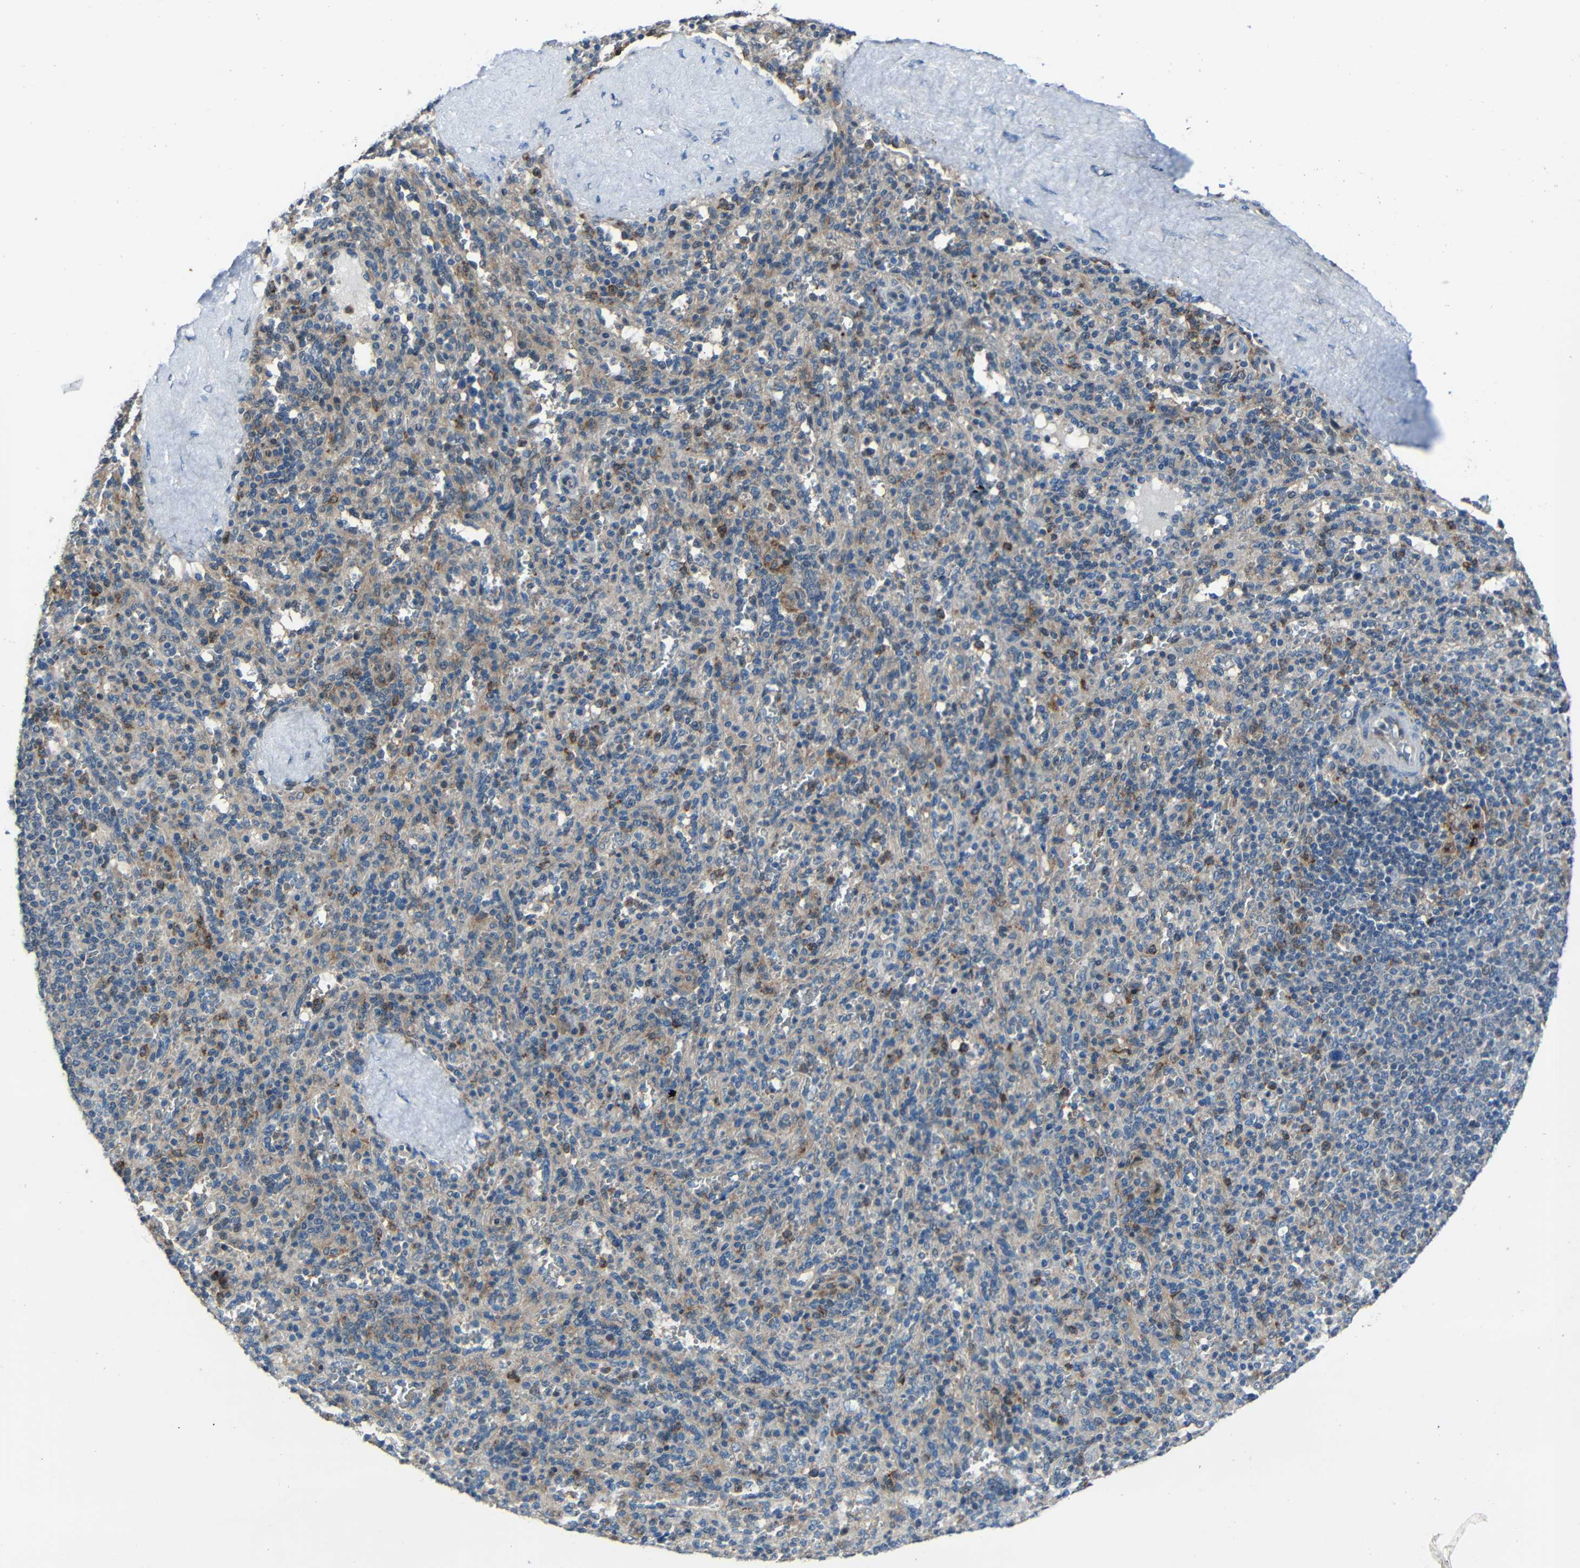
{"staining": {"intensity": "weak", "quantity": "25%-75%", "location": "cytoplasmic/membranous"}, "tissue": "spleen", "cell_type": "Cells in red pulp", "image_type": "normal", "snomed": [{"axis": "morphology", "description": "Normal tissue, NOS"}, {"axis": "topography", "description": "Spleen"}], "caption": "Immunohistochemical staining of benign spleen exhibits 25%-75% levels of weak cytoplasmic/membranous protein staining in about 25%-75% of cells in red pulp.", "gene": "DNAJC5", "patient": {"sex": "male", "age": 36}}